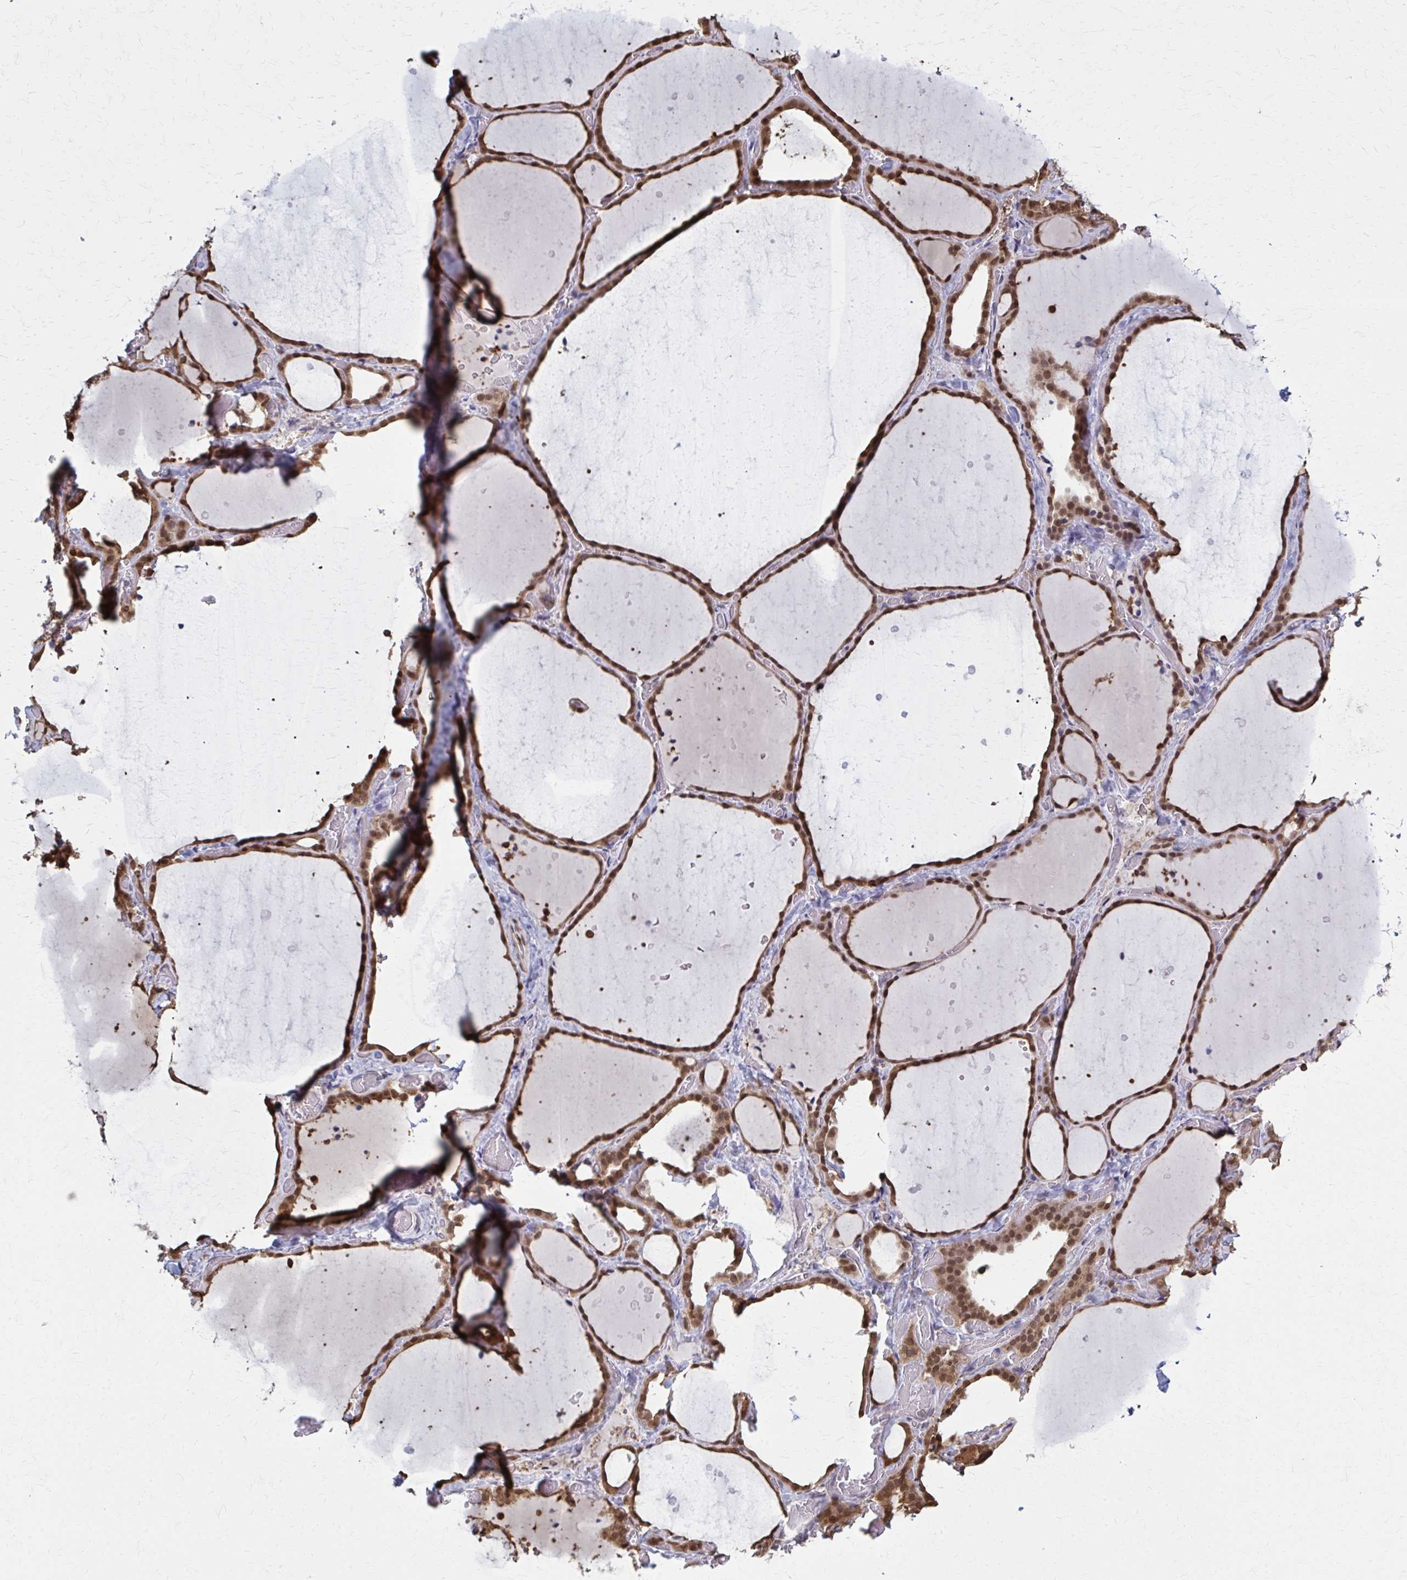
{"staining": {"intensity": "strong", "quantity": ">75%", "location": "cytoplasmic/membranous,nuclear"}, "tissue": "thyroid gland", "cell_type": "Glandular cells", "image_type": "normal", "snomed": [{"axis": "morphology", "description": "Normal tissue, NOS"}, {"axis": "topography", "description": "Thyroid gland"}], "caption": "Immunohistochemical staining of benign human thyroid gland displays strong cytoplasmic/membranous,nuclear protein staining in about >75% of glandular cells.", "gene": "MDH1", "patient": {"sex": "female", "age": 36}}